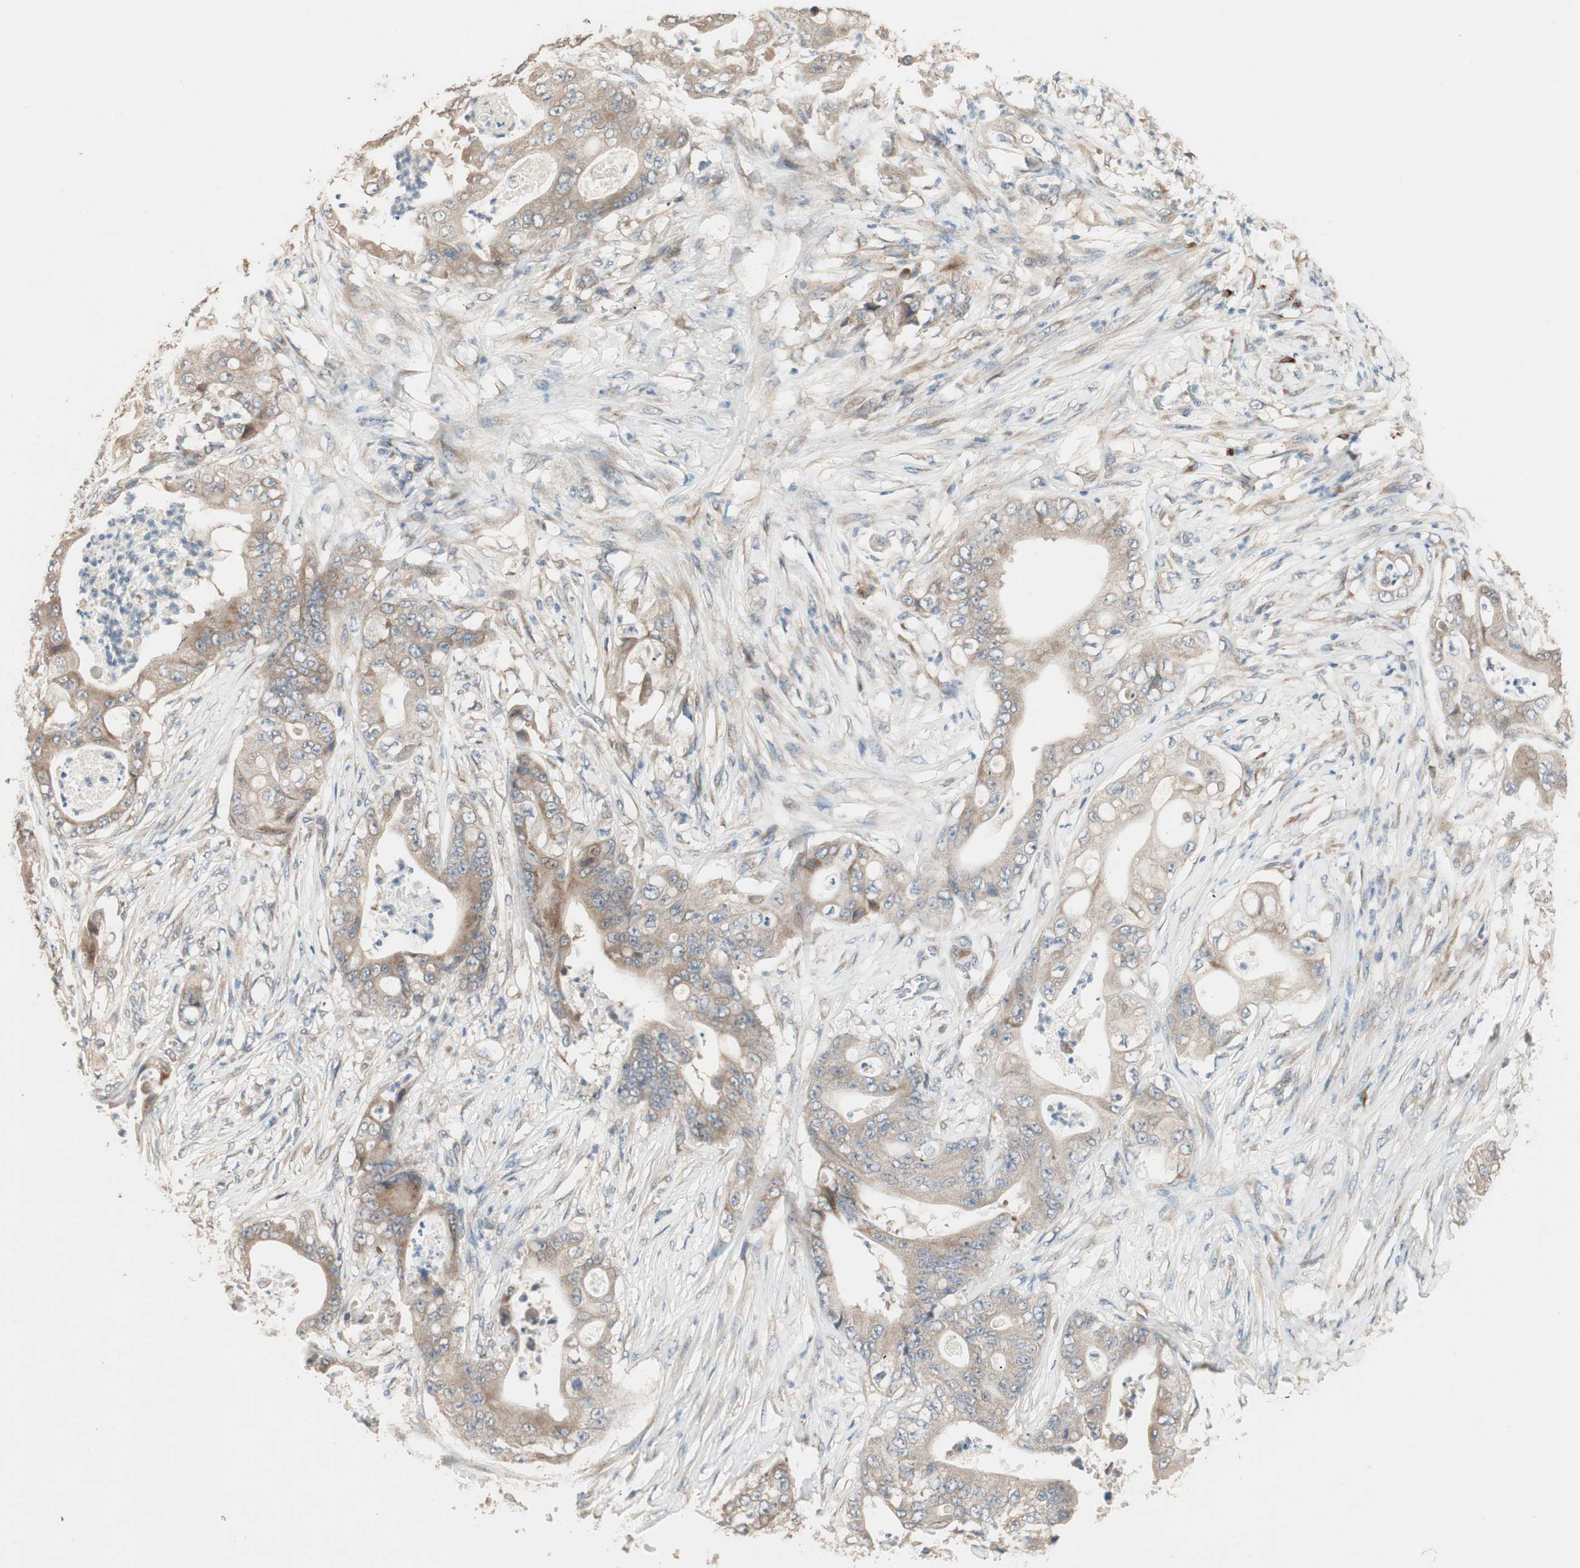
{"staining": {"intensity": "moderate", "quantity": ">75%", "location": "cytoplasmic/membranous"}, "tissue": "stomach cancer", "cell_type": "Tumor cells", "image_type": "cancer", "snomed": [{"axis": "morphology", "description": "Adenocarcinoma, NOS"}, {"axis": "topography", "description": "Stomach"}], "caption": "Immunohistochemical staining of stomach cancer (adenocarcinoma) shows moderate cytoplasmic/membranous protein positivity in about >75% of tumor cells.", "gene": "RARRES1", "patient": {"sex": "female", "age": 73}}